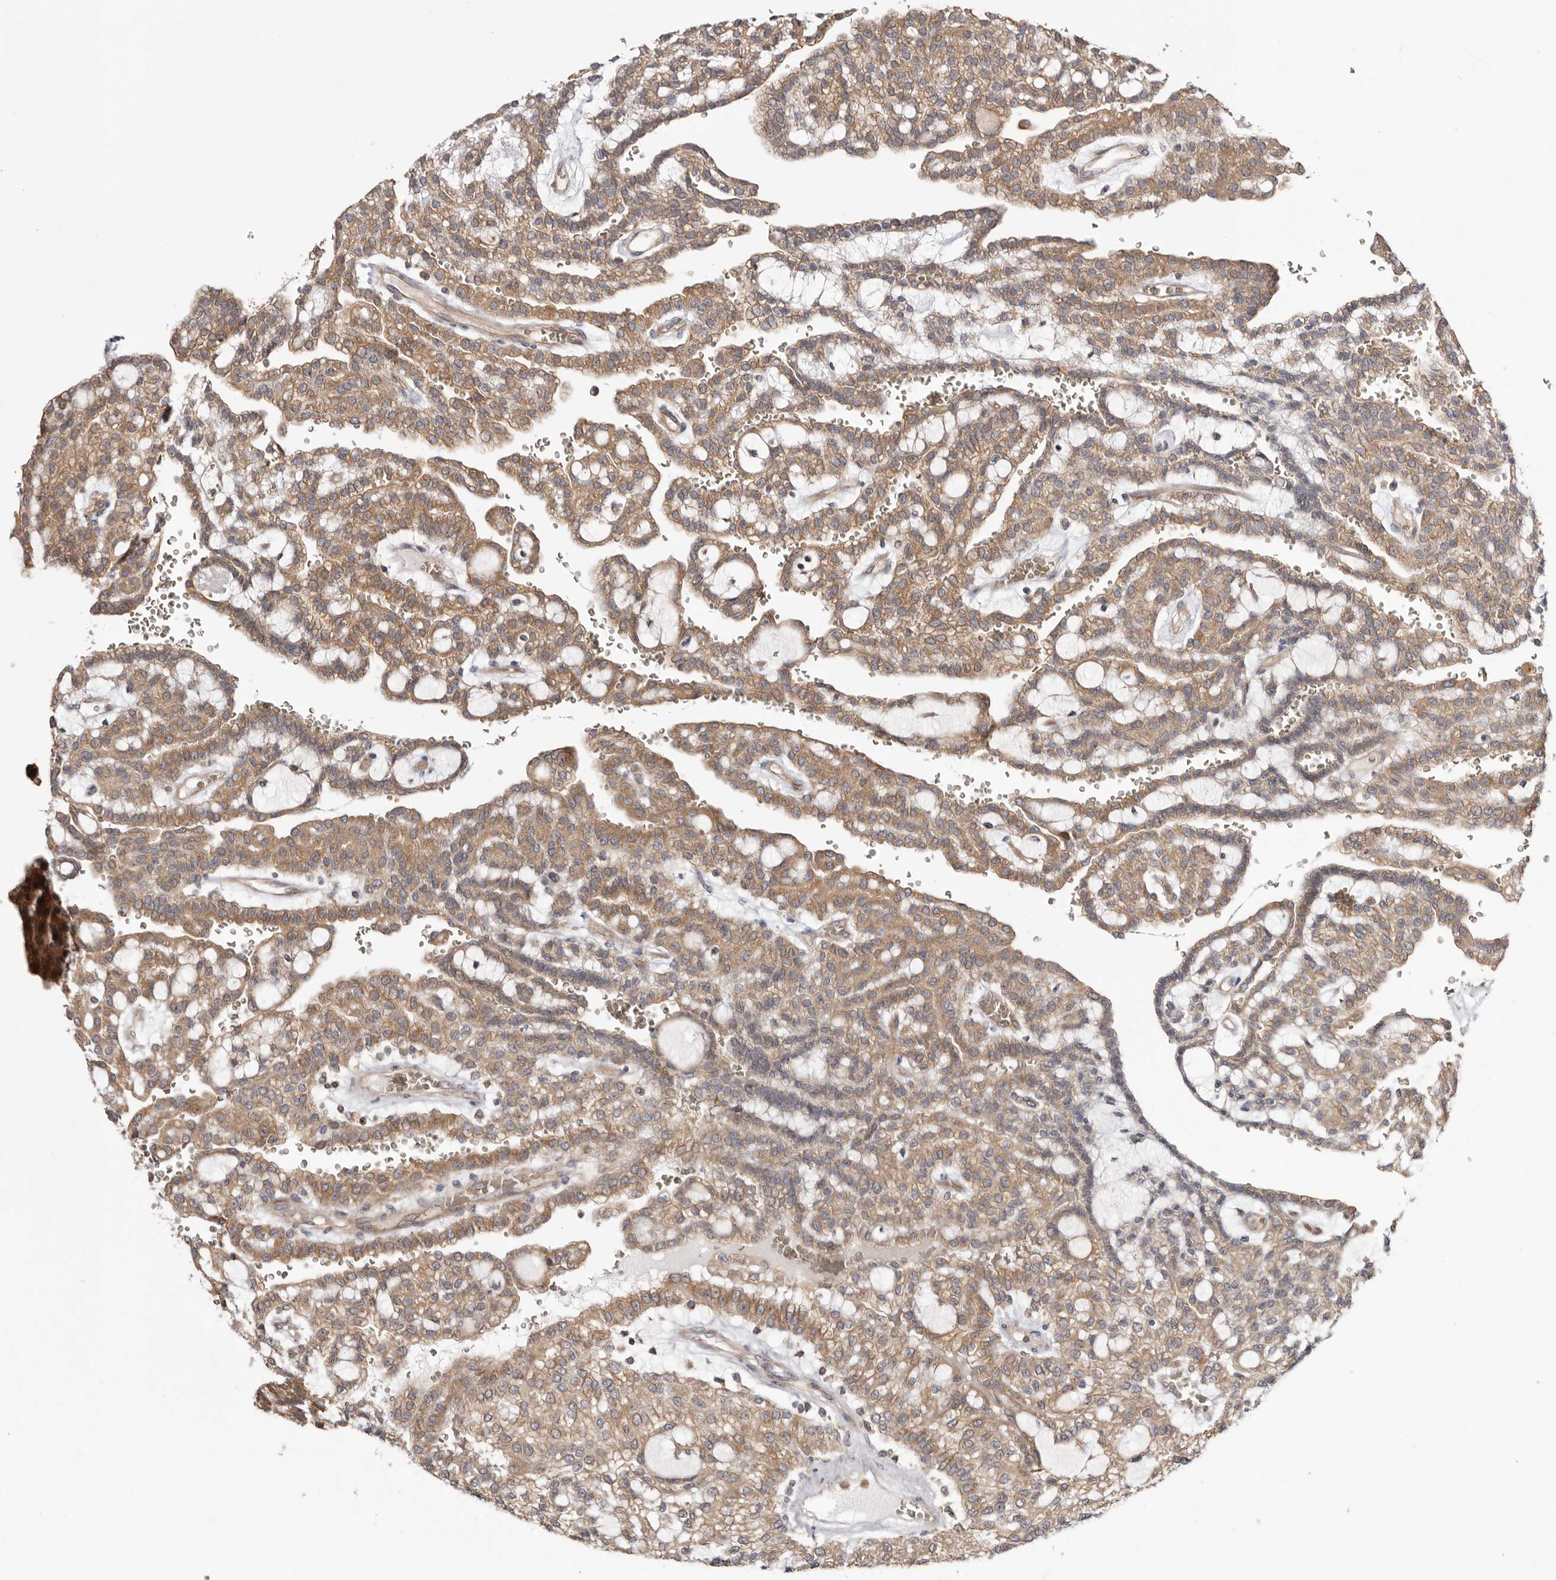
{"staining": {"intensity": "moderate", "quantity": ">75%", "location": "cytoplasmic/membranous"}, "tissue": "renal cancer", "cell_type": "Tumor cells", "image_type": "cancer", "snomed": [{"axis": "morphology", "description": "Adenocarcinoma, NOS"}, {"axis": "topography", "description": "Kidney"}], "caption": "Brown immunohistochemical staining in human renal cancer demonstrates moderate cytoplasmic/membranous staining in about >75% of tumor cells.", "gene": "TMUB1", "patient": {"sex": "male", "age": 63}}